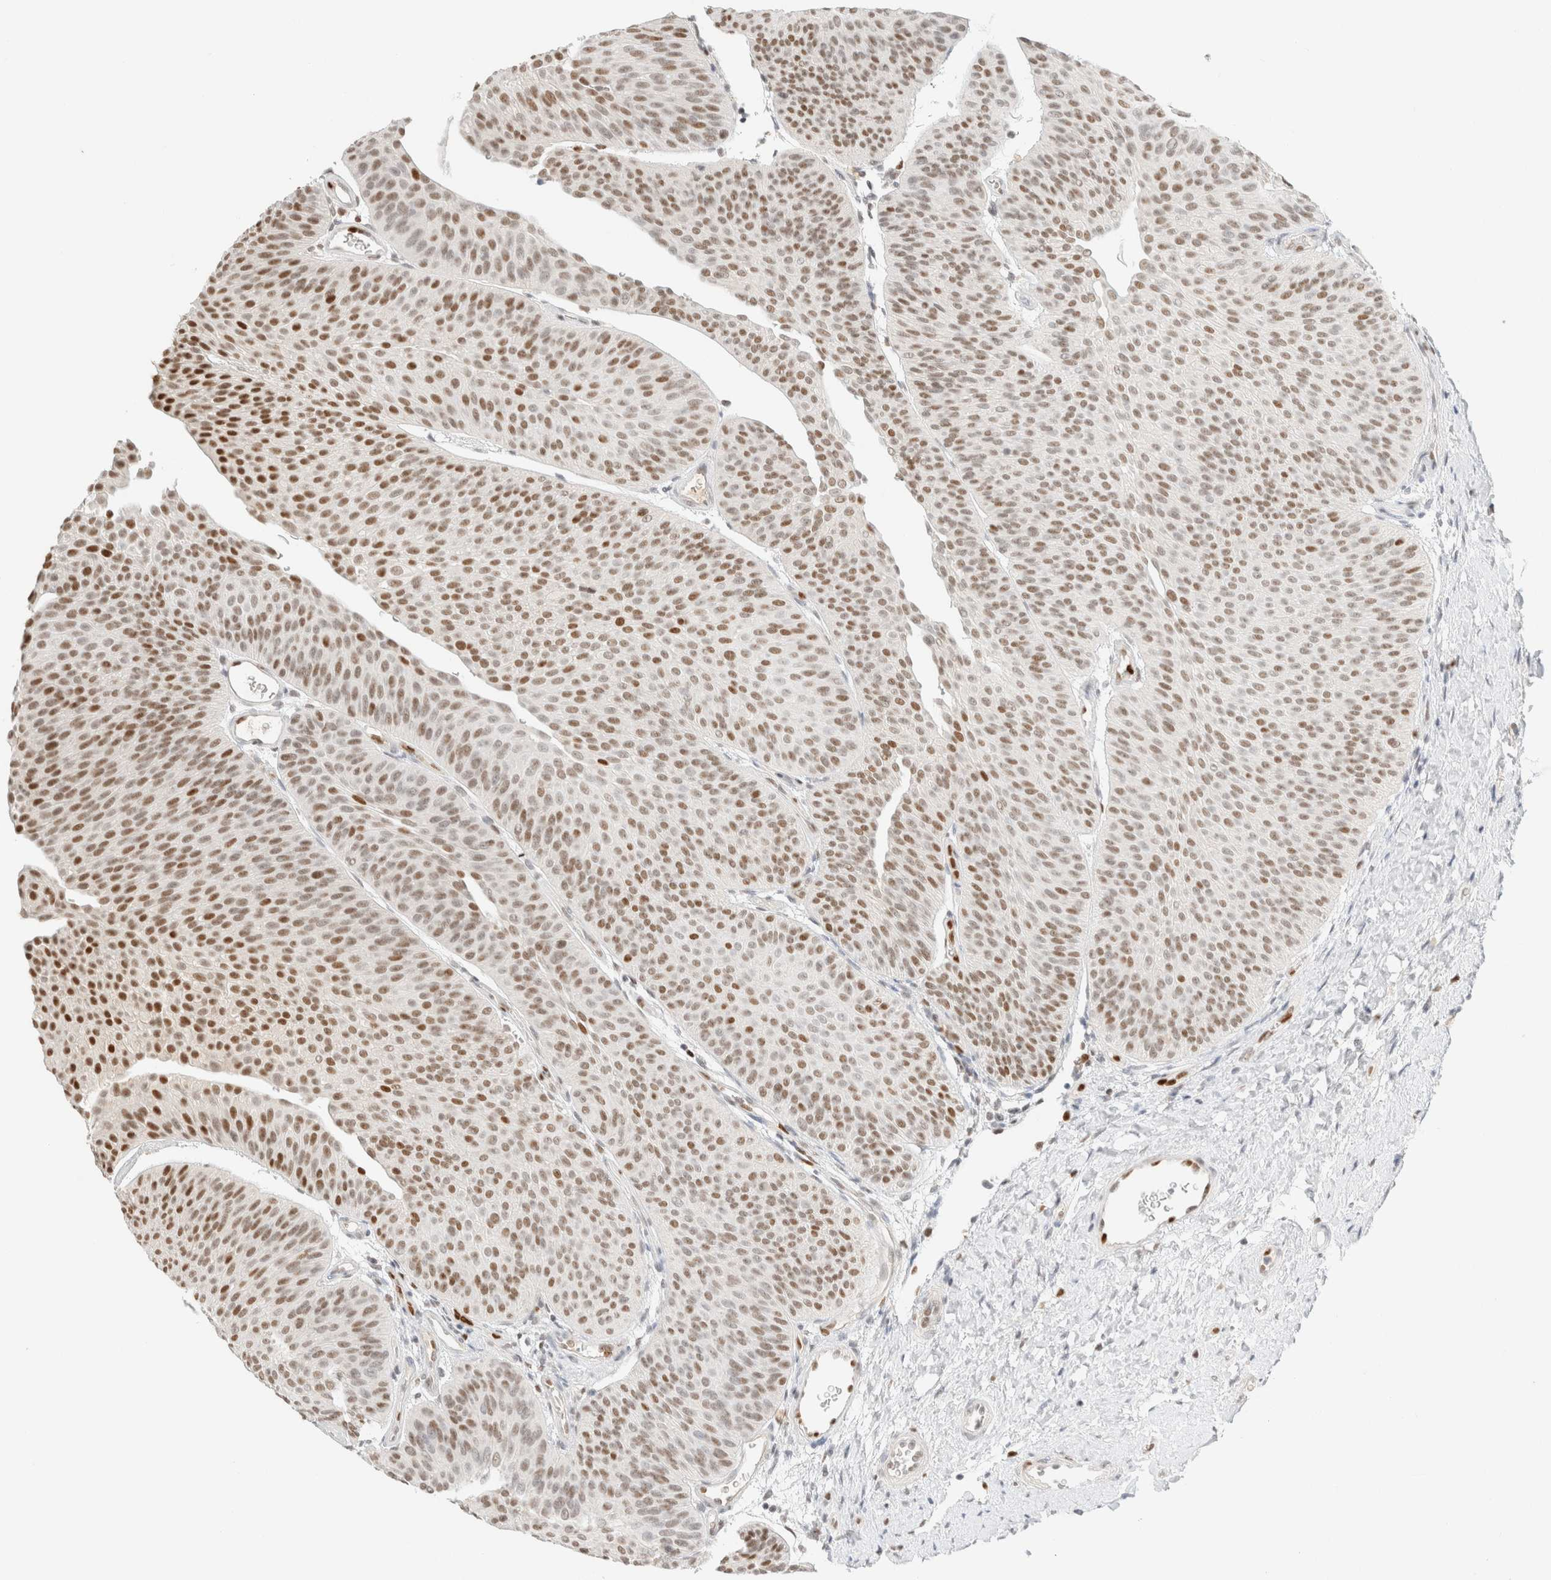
{"staining": {"intensity": "moderate", "quantity": ">75%", "location": "nuclear"}, "tissue": "urothelial cancer", "cell_type": "Tumor cells", "image_type": "cancer", "snomed": [{"axis": "morphology", "description": "Urothelial carcinoma, Low grade"}, {"axis": "topography", "description": "Urinary bladder"}], "caption": "Protein expression analysis of urothelial cancer demonstrates moderate nuclear staining in about >75% of tumor cells. (Stains: DAB in brown, nuclei in blue, Microscopy: brightfield microscopy at high magnification).", "gene": "DDB2", "patient": {"sex": "female", "age": 60}}